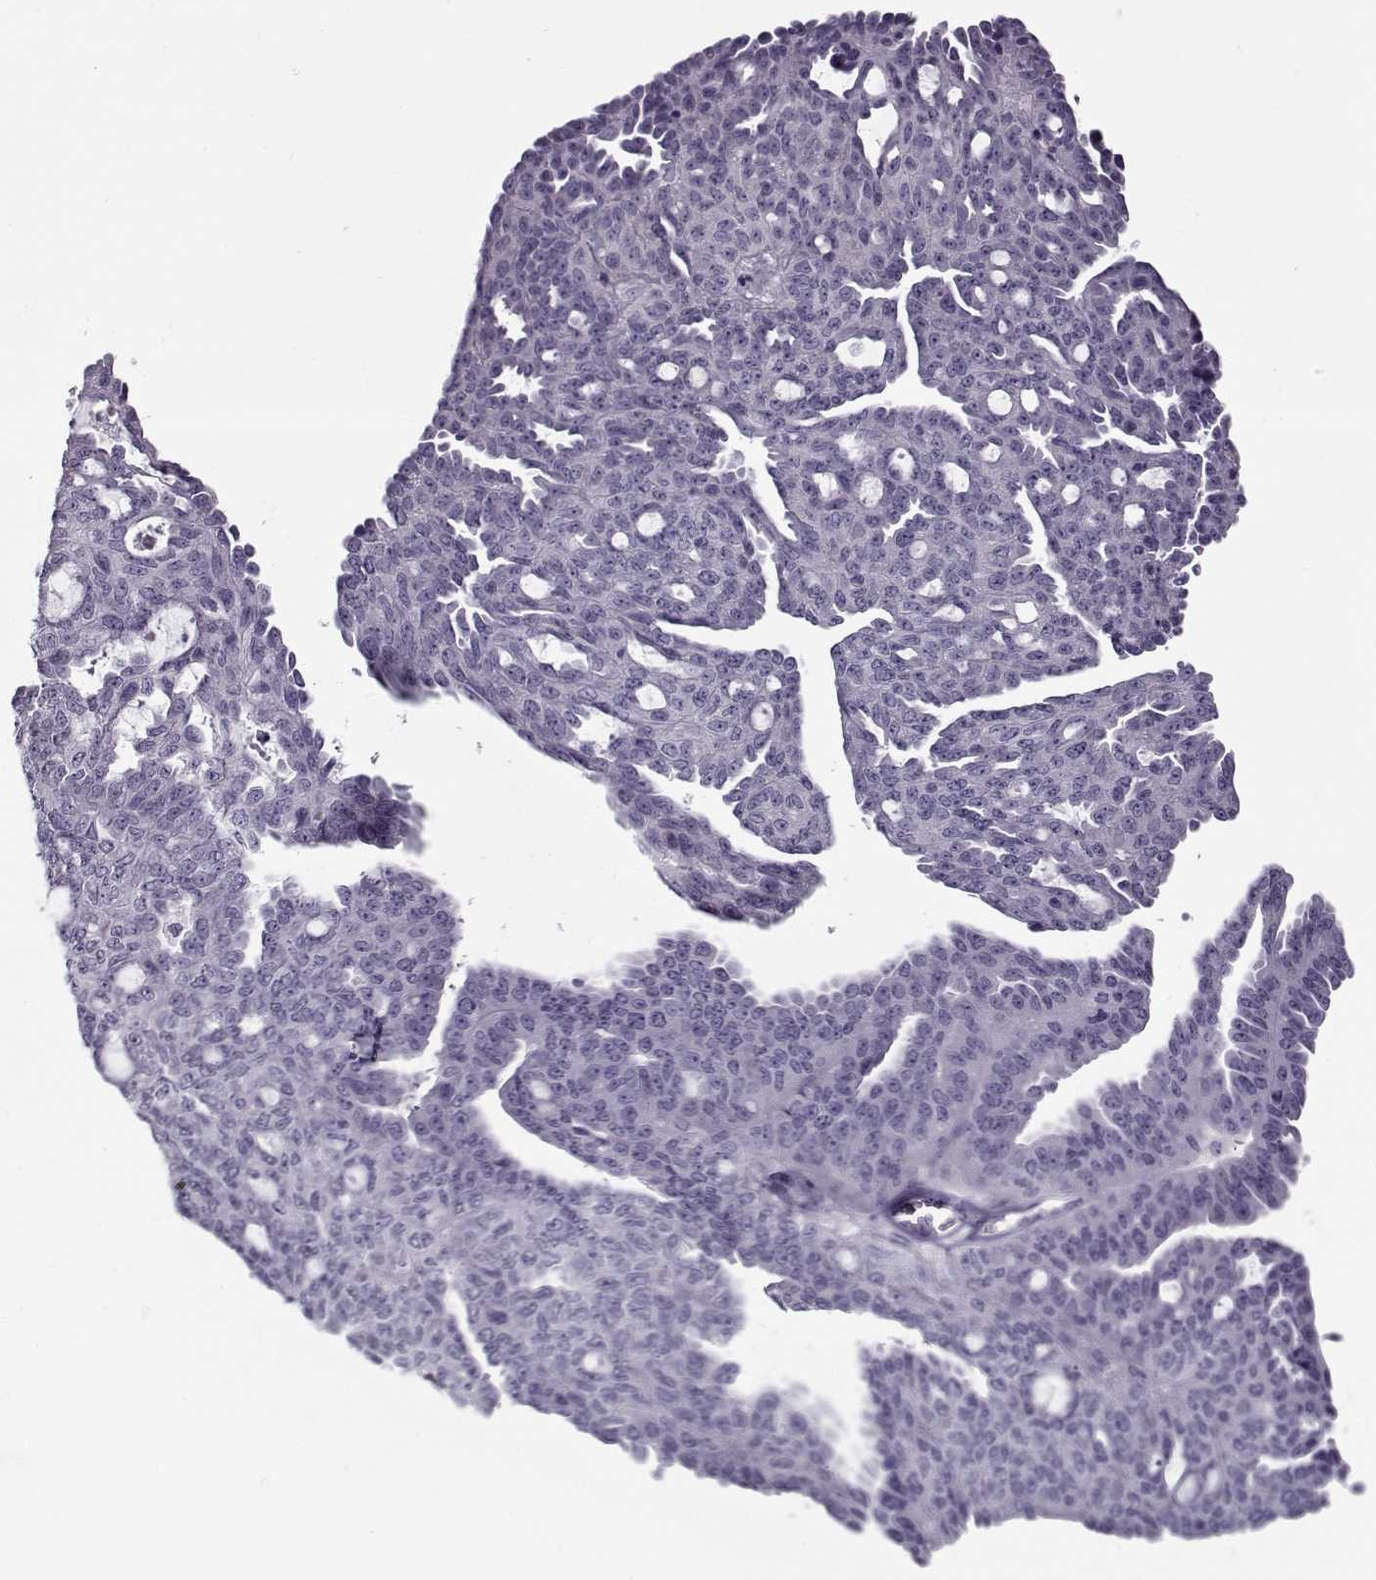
{"staining": {"intensity": "negative", "quantity": "none", "location": "none"}, "tissue": "ovarian cancer", "cell_type": "Tumor cells", "image_type": "cancer", "snomed": [{"axis": "morphology", "description": "Cystadenocarcinoma, serous, NOS"}, {"axis": "topography", "description": "Ovary"}], "caption": "Tumor cells are negative for brown protein staining in ovarian cancer.", "gene": "CIBAR1", "patient": {"sex": "female", "age": 71}}